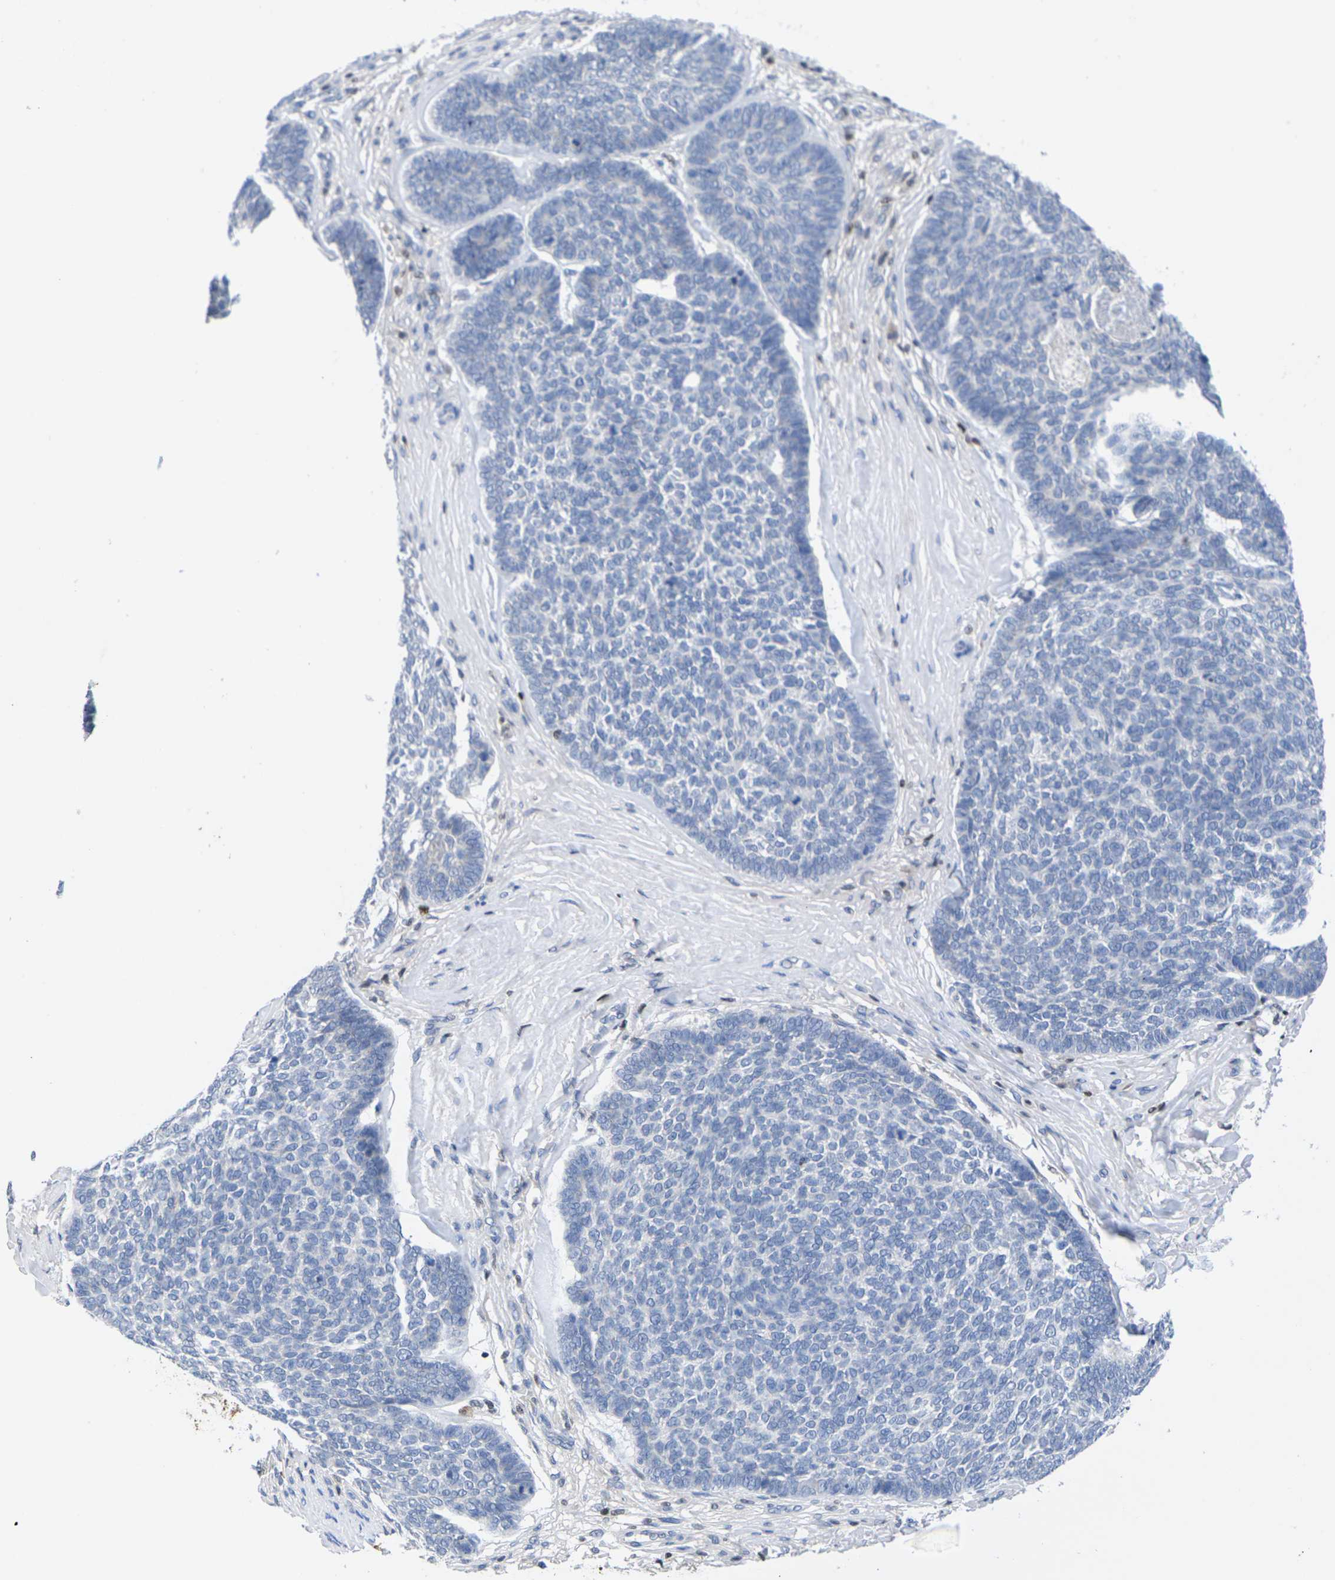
{"staining": {"intensity": "negative", "quantity": "none", "location": "none"}, "tissue": "skin cancer", "cell_type": "Tumor cells", "image_type": "cancer", "snomed": [{"axis": "morphology", "description": "Basal cell carcinoma"}, {"axis": "topography", "description": "Skin"}], "caption": "IHC of skin cancer displays no positivity in tumor cells.", "gene": "IKZF1", "patient": {"sex": "male", "age": 84}}